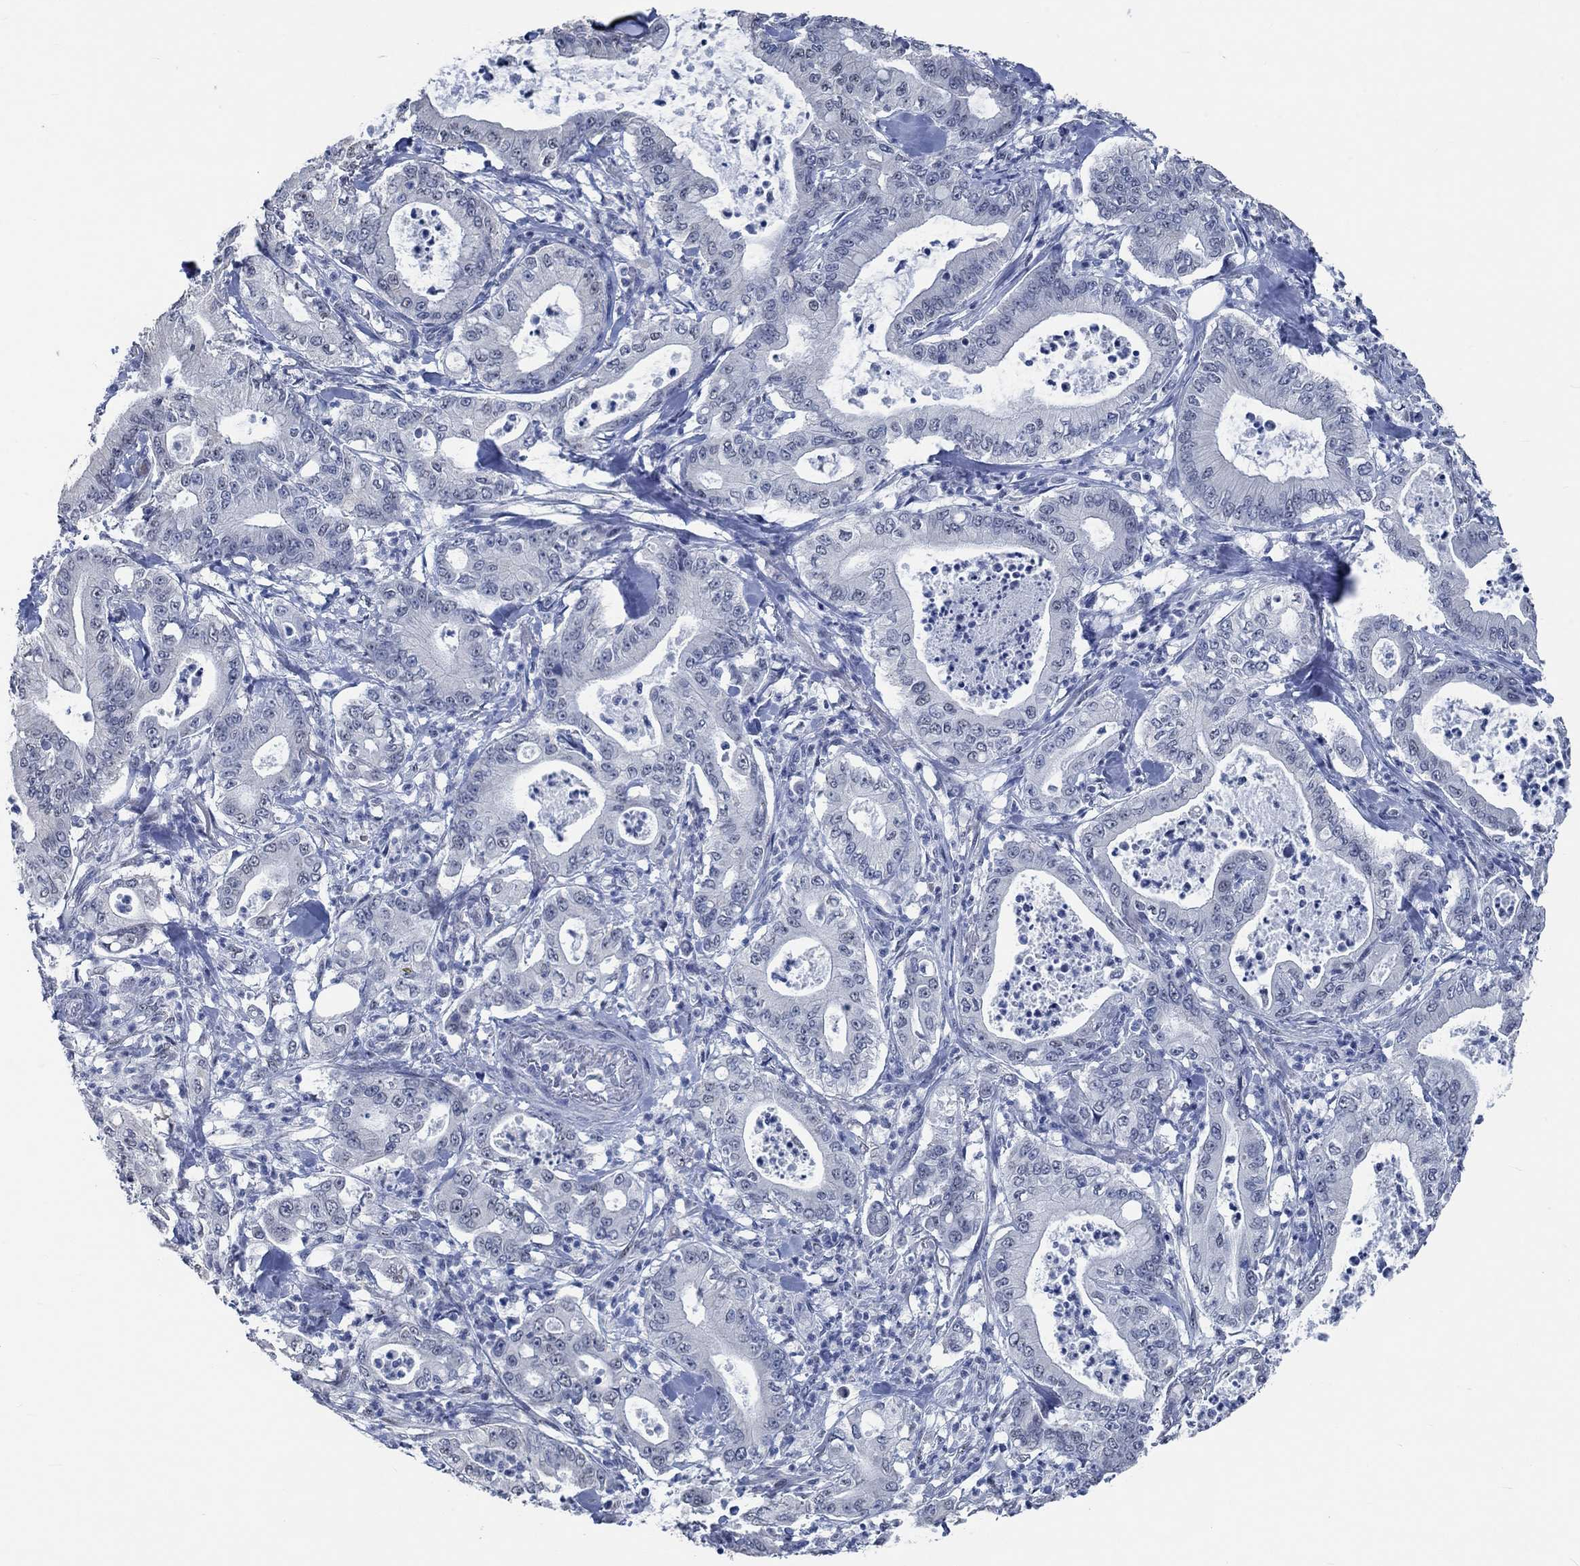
{"staining": {"intensity": "negative", "quantity": "none", "location": "none"}, "tissue": "pancreatic cancer", "cell_type": "Tumor cells", "image_type": "cancer", "snomed": [{"axis": "morphology", "description": "Adenocarcinoma, NOS"}, {"axis": "topography", "description": "Pancreas"}], "caption": "Tumor cells are negative for brown protein staining in pancreatic adenocarcinoma.", "gene": "OBSCN", "patient": {"sex": "male", "age": 71}}